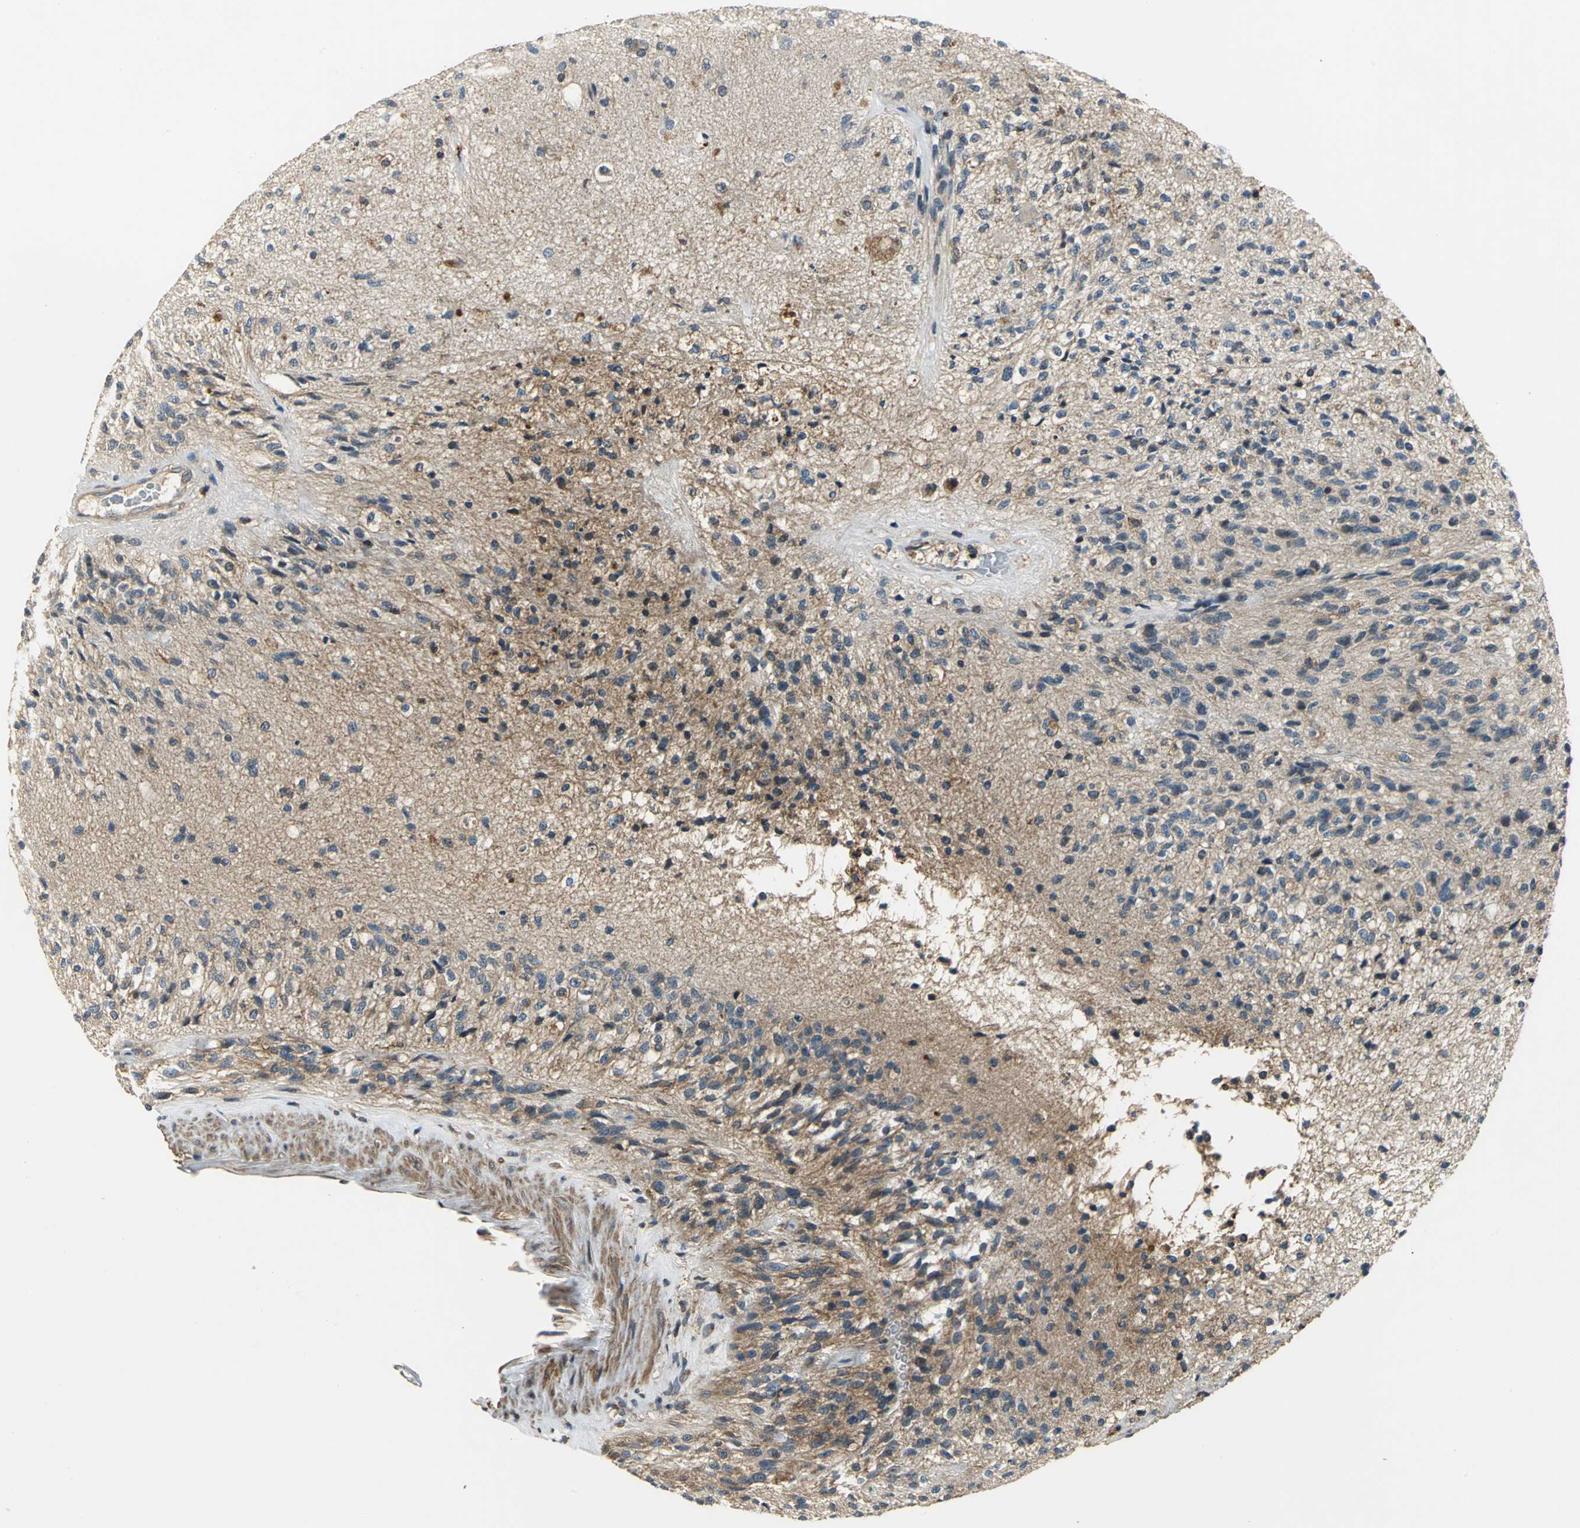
{"staining": {"intensity": "moderate", "quantity": "<25%", "location": "cytoplasmic/membranous"}, "tissue": "glioma", "cell_type": "Tumor cells", "image_type": "cancer", "snomed": [{"axis": "morphology", "description": "Normal tissue, NOS"}, {"axis": "morphology", "description": "Glioma, malignant, High grade"}, {"axis": "topography", "description": "Cerebral cortex"}], "caption": "Glioma tissue reveals moderate cytoplasmic/membranous positivity in approximately <25% of tumor cells (Brightfield microscopy of DAB IHC at high magnification).", "gene": "EIF2B2", "patient": {"sex": "male", "age": 77}}